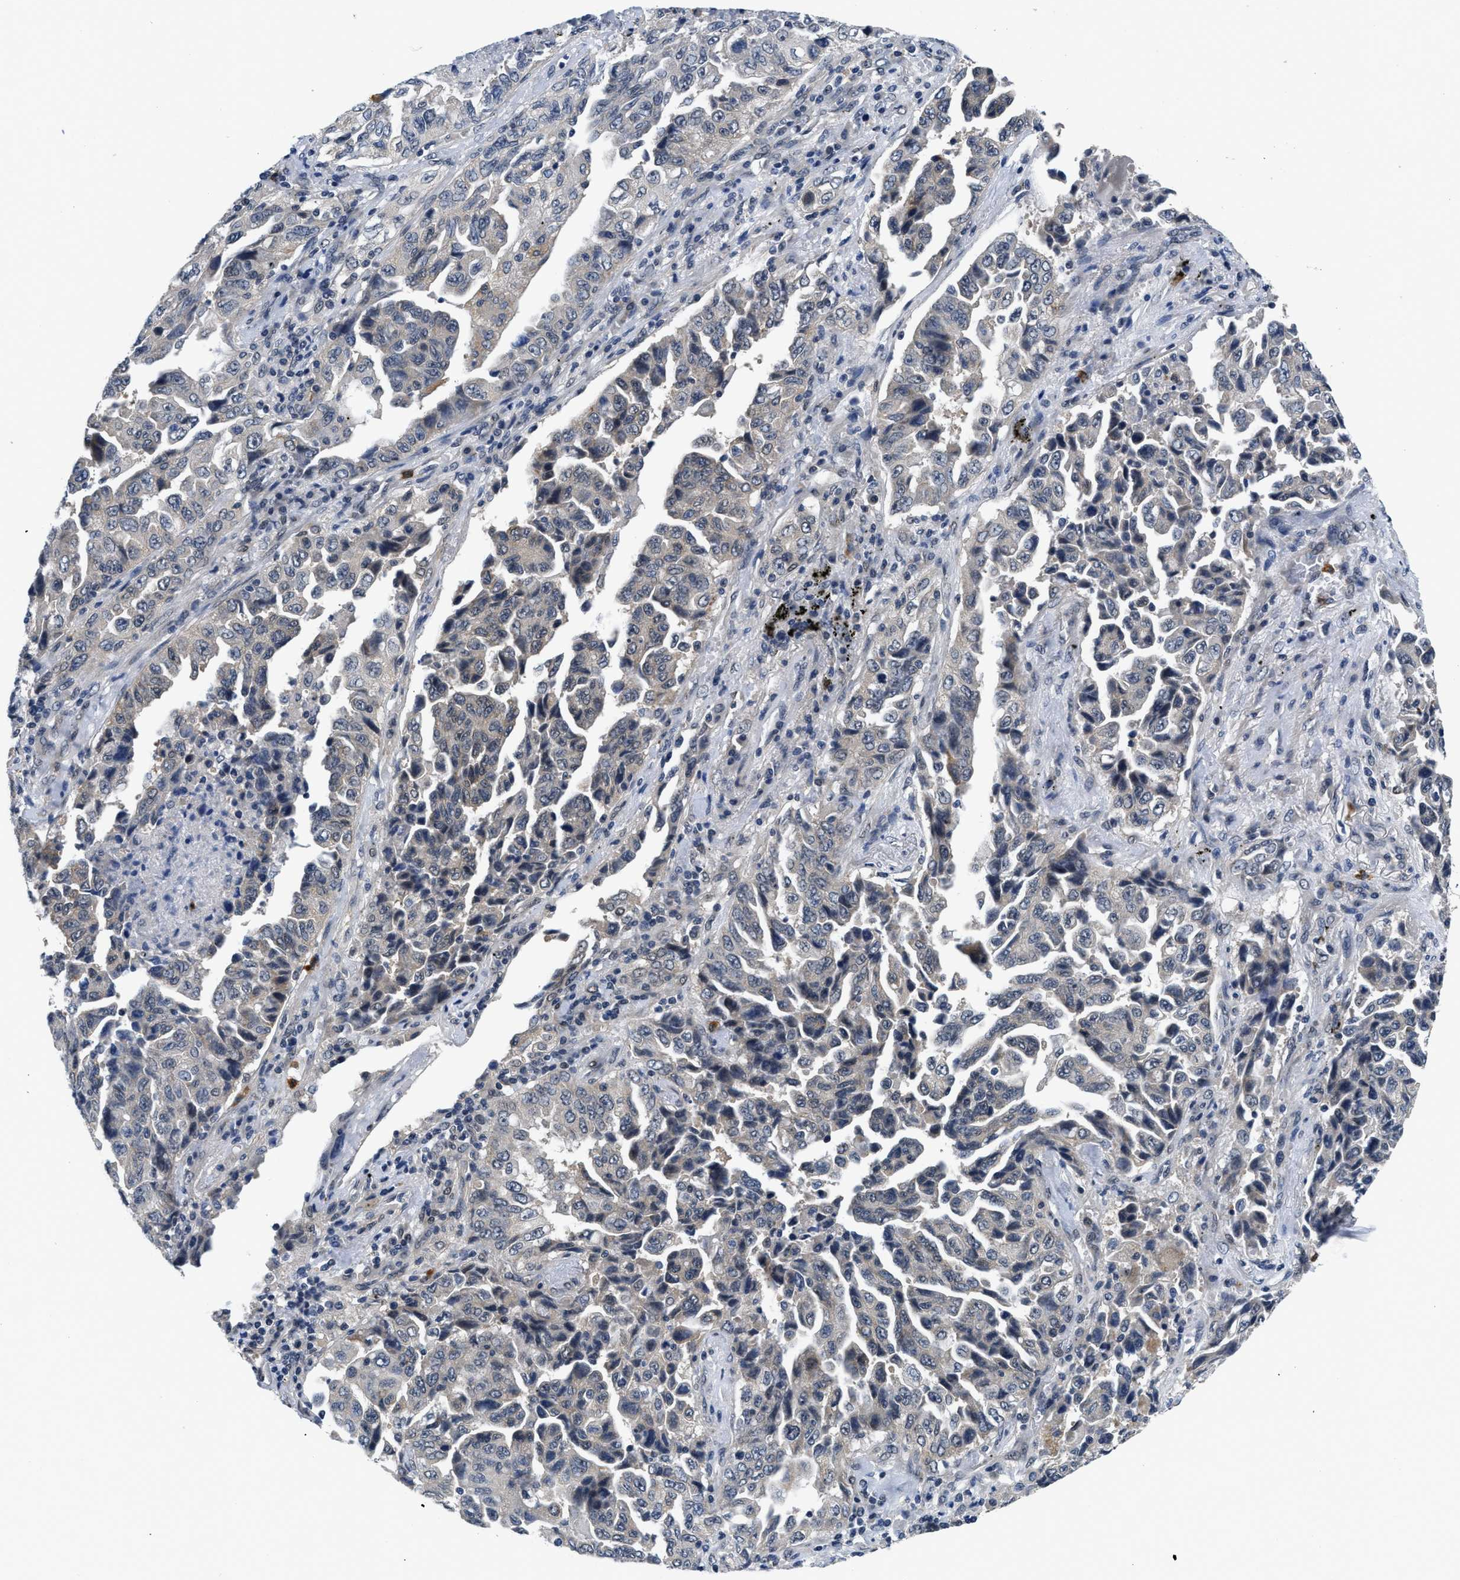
{"staining": {"intensity": "weak", "quantity": "<25%", "location": "cytoplasmic/membranous"}, "tissue": "lung cancer", "cell_type": "Tumor cells", "image_type": "cancer", "snomed": [{"axis": "morphology", "description": "Adenocarcinoma, NOS"}, {"axis": "topography", "description": "Lung"}], "caption": "Immunohistochemical staining of human lung adenocarcinoma exhibits no significant staining in tumor cells.", "gene": "SMAD4", "patient": {"sex": "female", "age": 51}}